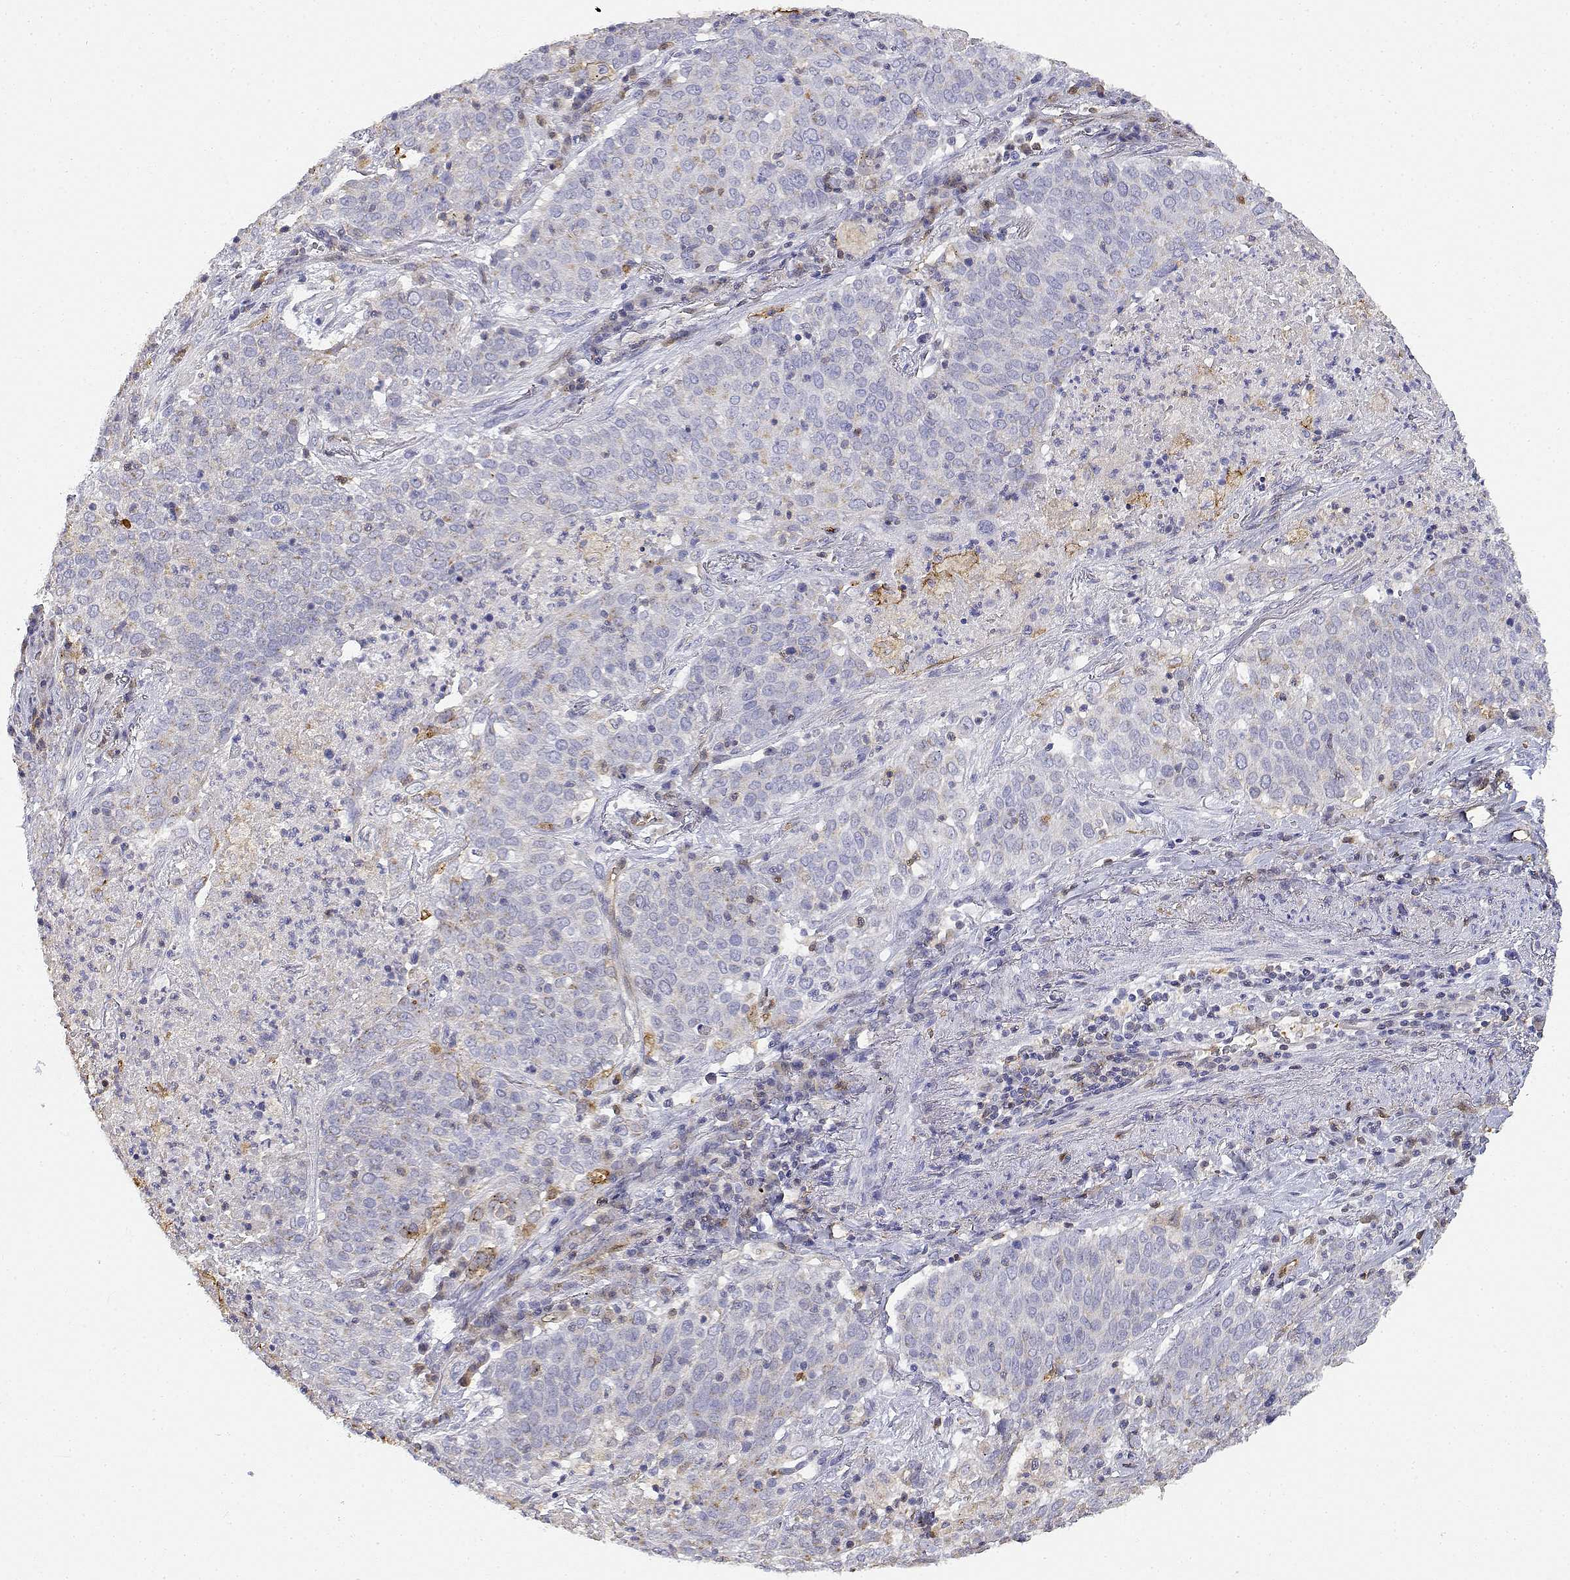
{"staining": {"intensity": "weak", "quantity": "<25%", "location": "cytoplasmic/membranous"}, "tissue": "lung cancer", "cell_type": "Tumor cells", "image_type": "cancer", "snomed": [{"axis": "morphology", "description": "Squamous cell carcinoma, NOS"}, {"axis": "topography", "description": "Lung"}], "caption": "Immunohistochemical staining of human squamous cell carcinoma (lung) displays no significant positivity in tumor cells.", "gene": "ADA", "patient": {"sex": "male", "age": 82}}